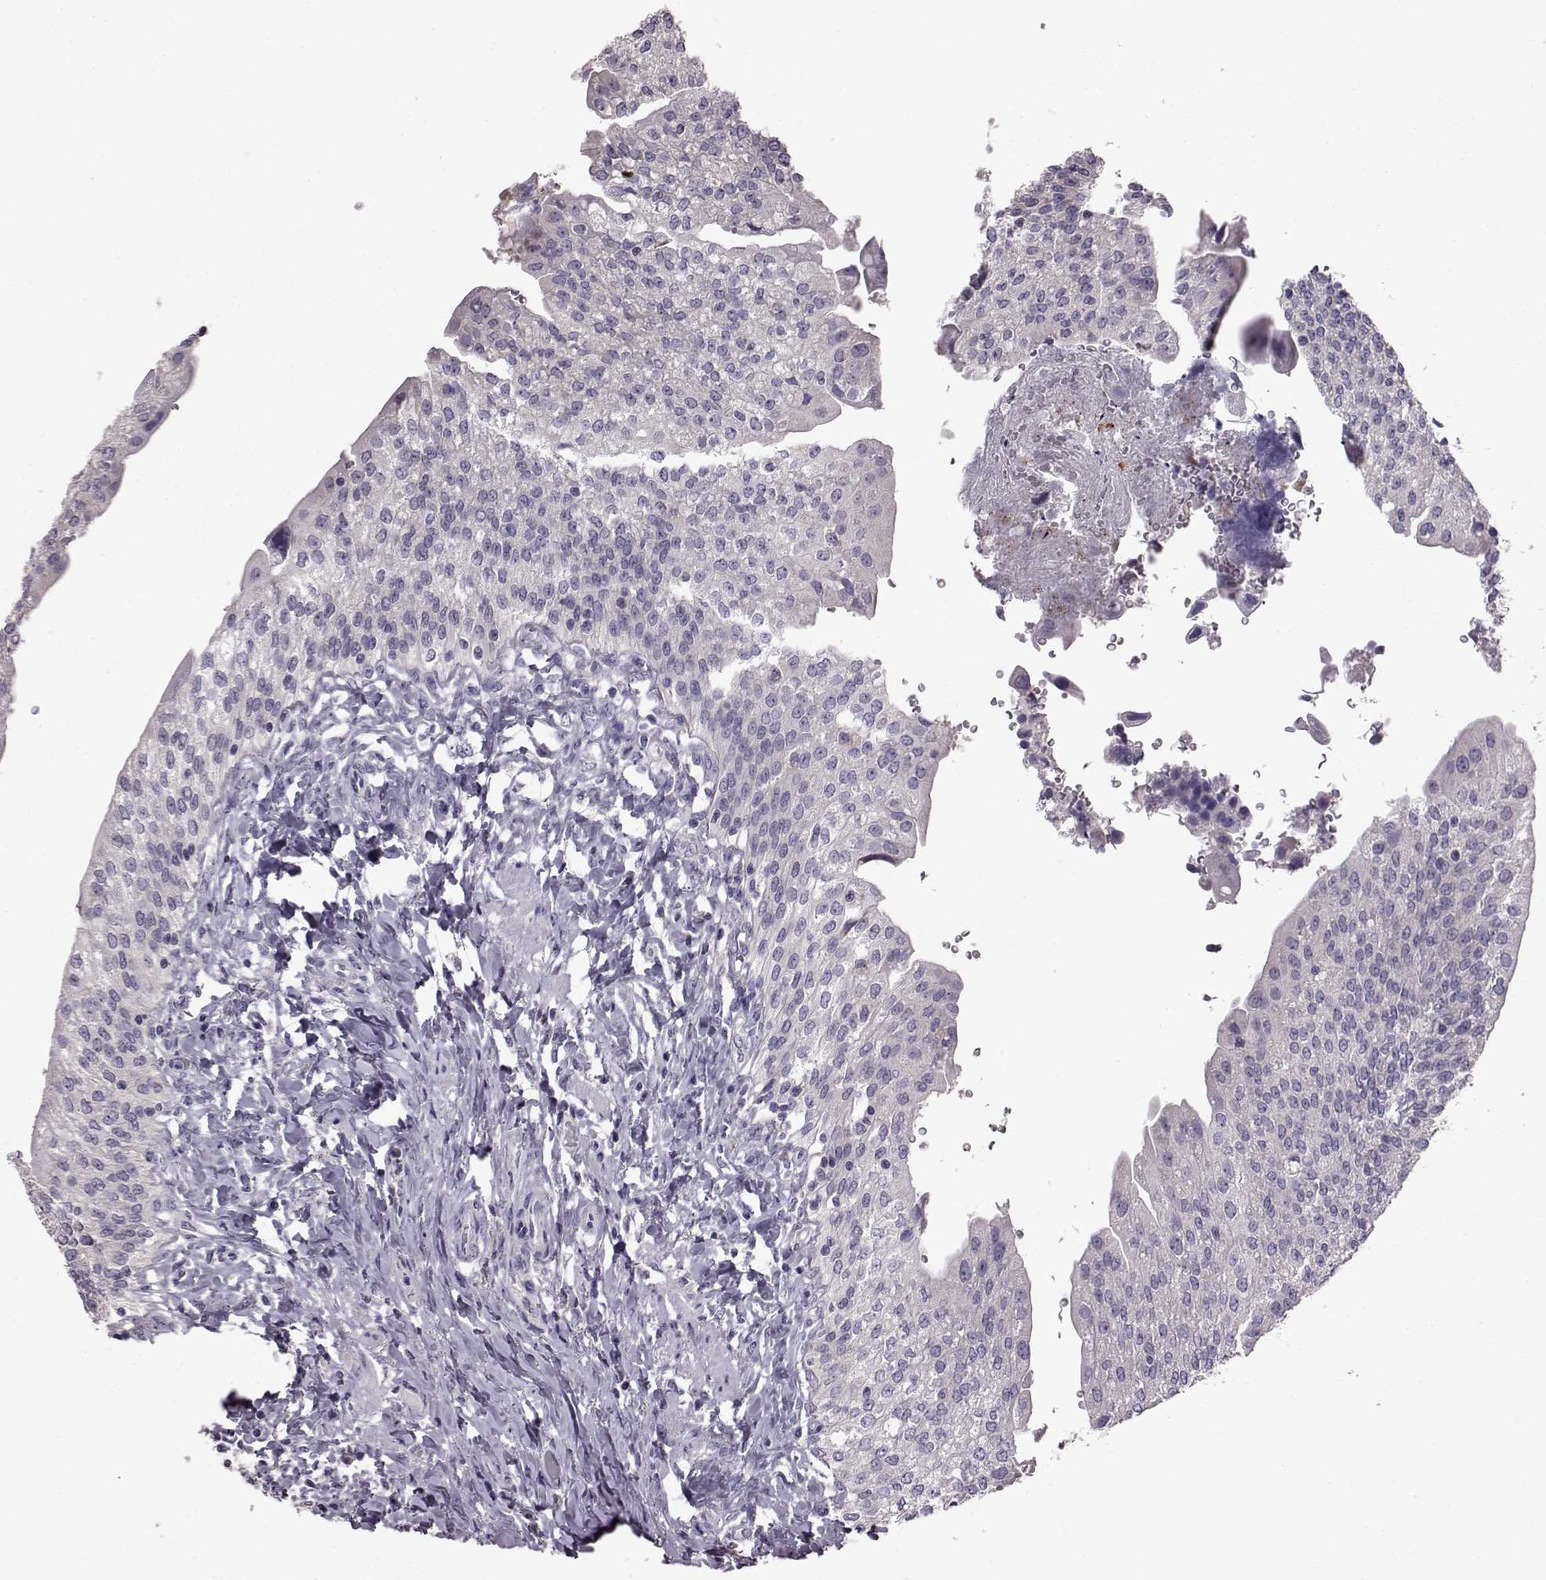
{"staining": {"intensity": "negative", "quantity": "none", "location": "none"}, "tissue": "urinary bladder", "cell_type": "Urothelial cells", "image_type": "normal", "snomed": [{"axis": "morphology", "description": "Normal tissue, NOS"}, {"axis": "morphology", "description": "Inflammation, NOS"}, {"axis": "topography", "description": "Urinary bladder"}], "caption": "Immunohistochemical staining of unremarkable human urinary bladder demonstrates no significant staining in urothelial cells.", "gene": "ADGRG2", "patient": {"sex": "male", "age": 64}}